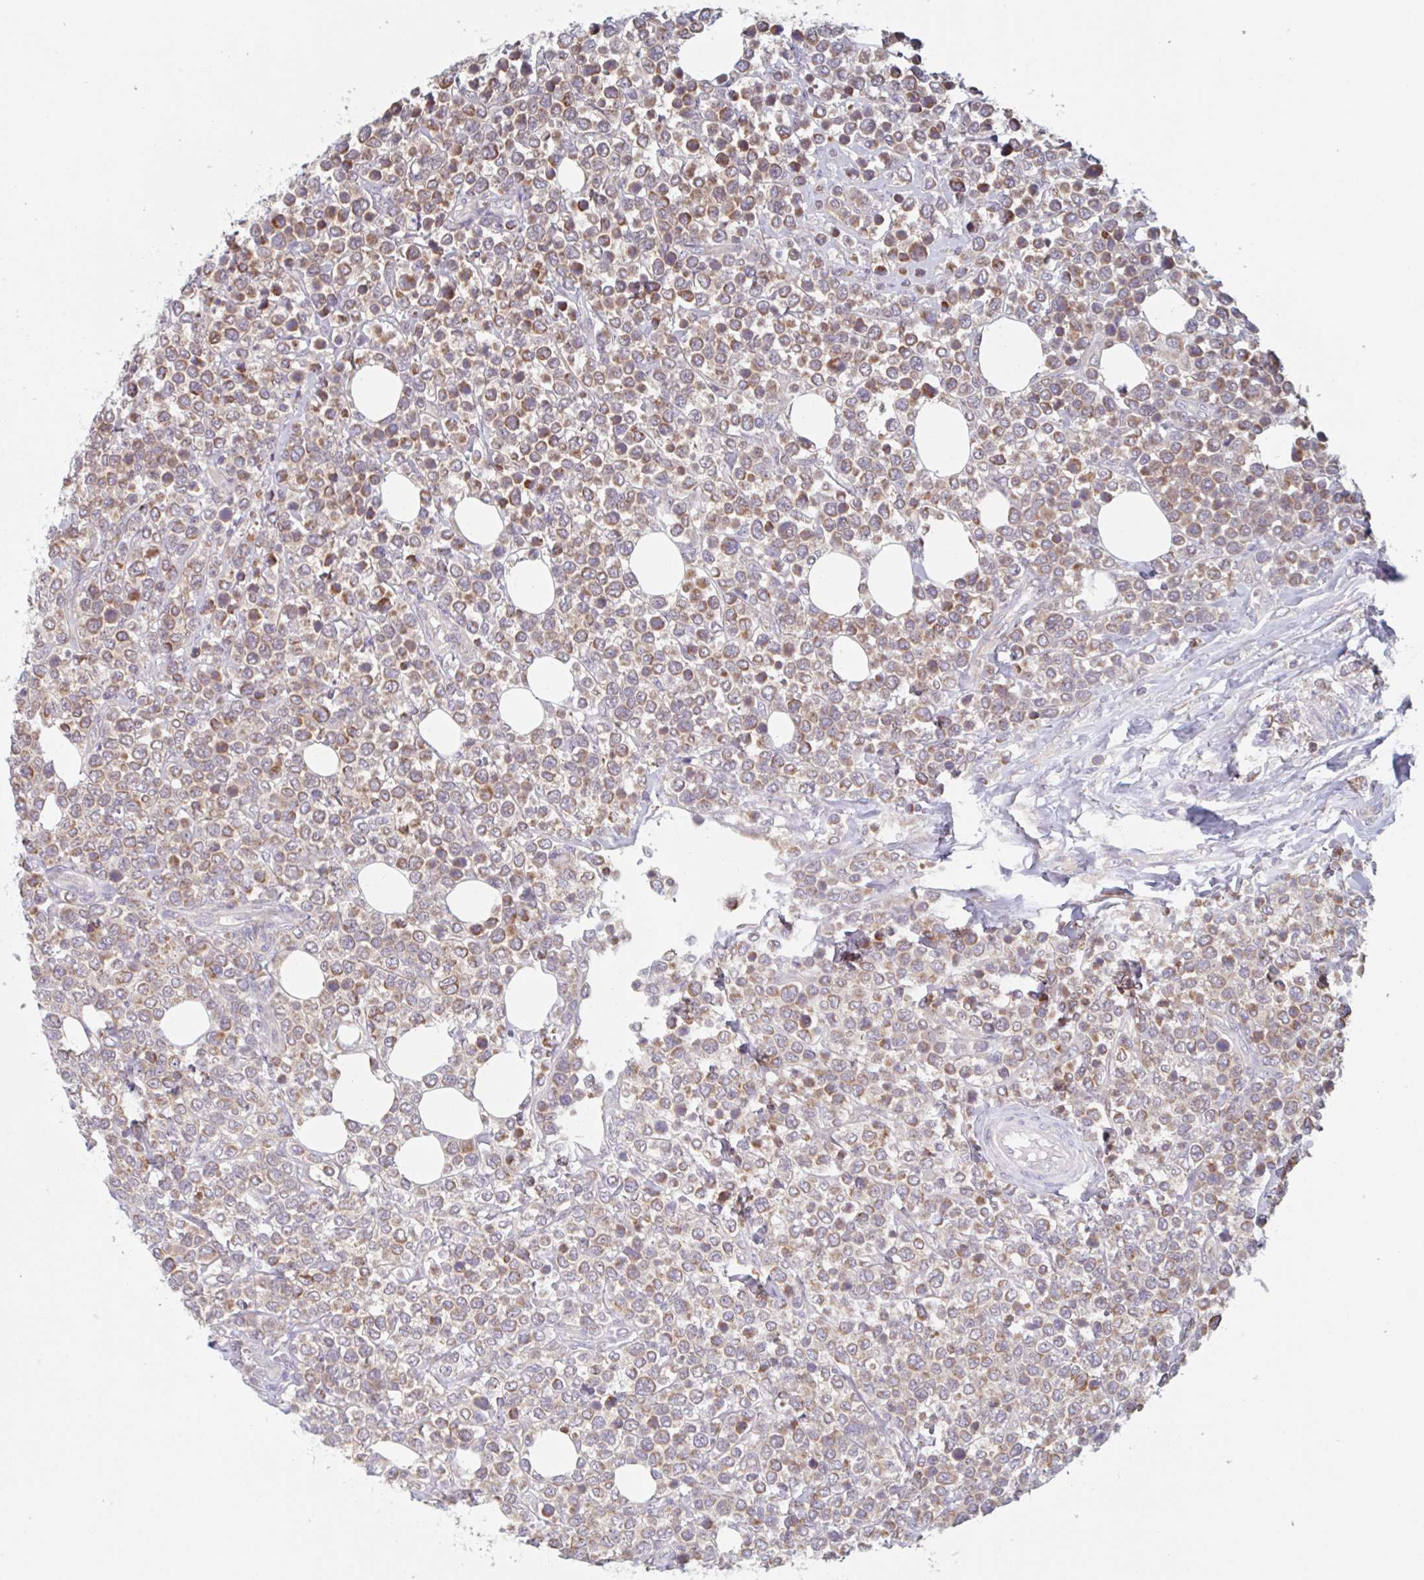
{"staining": {"intensity": "moderate", "quantity": ">75%", "location": "cytoplasmic/membranous"}, "tissue": "lymphoma", "cell_type": "Tumor cells", "image_type": "cancer", "snomed": [{"axis": "morphology", "description": "Malignant lymphoma, non-Hodgkin's type, Low grade"}, {"axis": "topography", "description": "Lymph node"}], "caption": "Immunohistochemical staining of human malignant lymphoma, non-Hodgkin's type (low-grade) reveals medium levels of moderate cytoplasmic/membranous staining in approximately >75% of tumor cells.", "gene": "SURF1", "patient": {"sex": "male", "age": 60}}